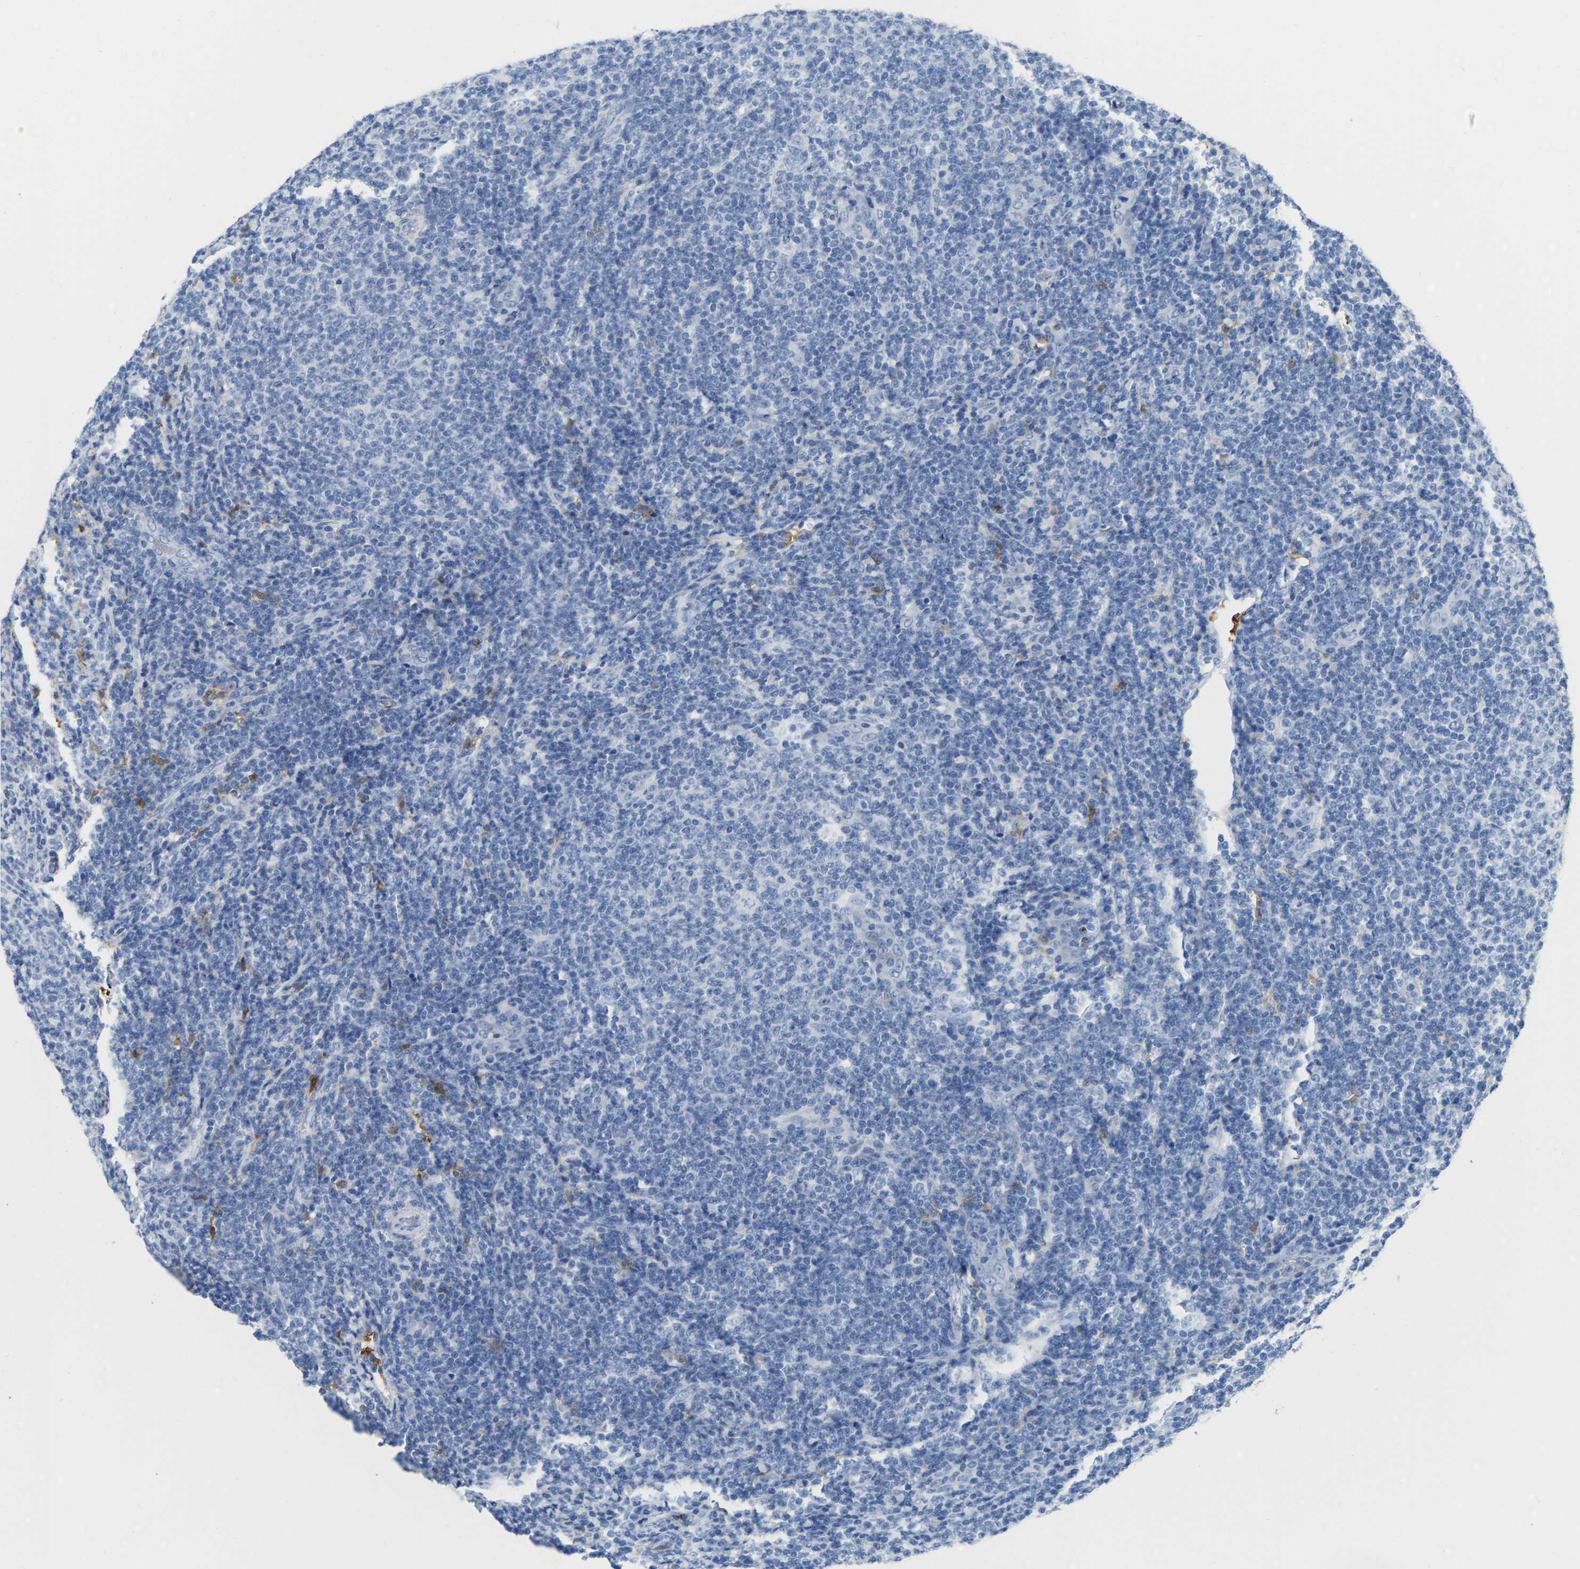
{"staining": {"intensity": "negative", "quantity": "none", "location": "none"}, "tissue": "lymphoma", "cell_type": "Tumor cells", "image_type": "cancer", "snomed": [{"axis": "morphology", "description": "Malignant lymphoma, non-Hodgkin's type, Low grade"}, {"axis": "topography", "description": "Lymph node"}], "caption": "Immunohistochemistry image of neoplastic tissue: low-grade malignant lymphoma, non-Hodgkin's type stained with DAB exhibits no significant protein staining in tumor cells. Brightfield microscopy of immunohistochemistry stained with DAB (3,3'-diaminobenzidine) (brown) and hematoxylin (blue), captured at high magnification.", "gene": "ULBP2", "patient": {"sex": "male", "age": 66}}